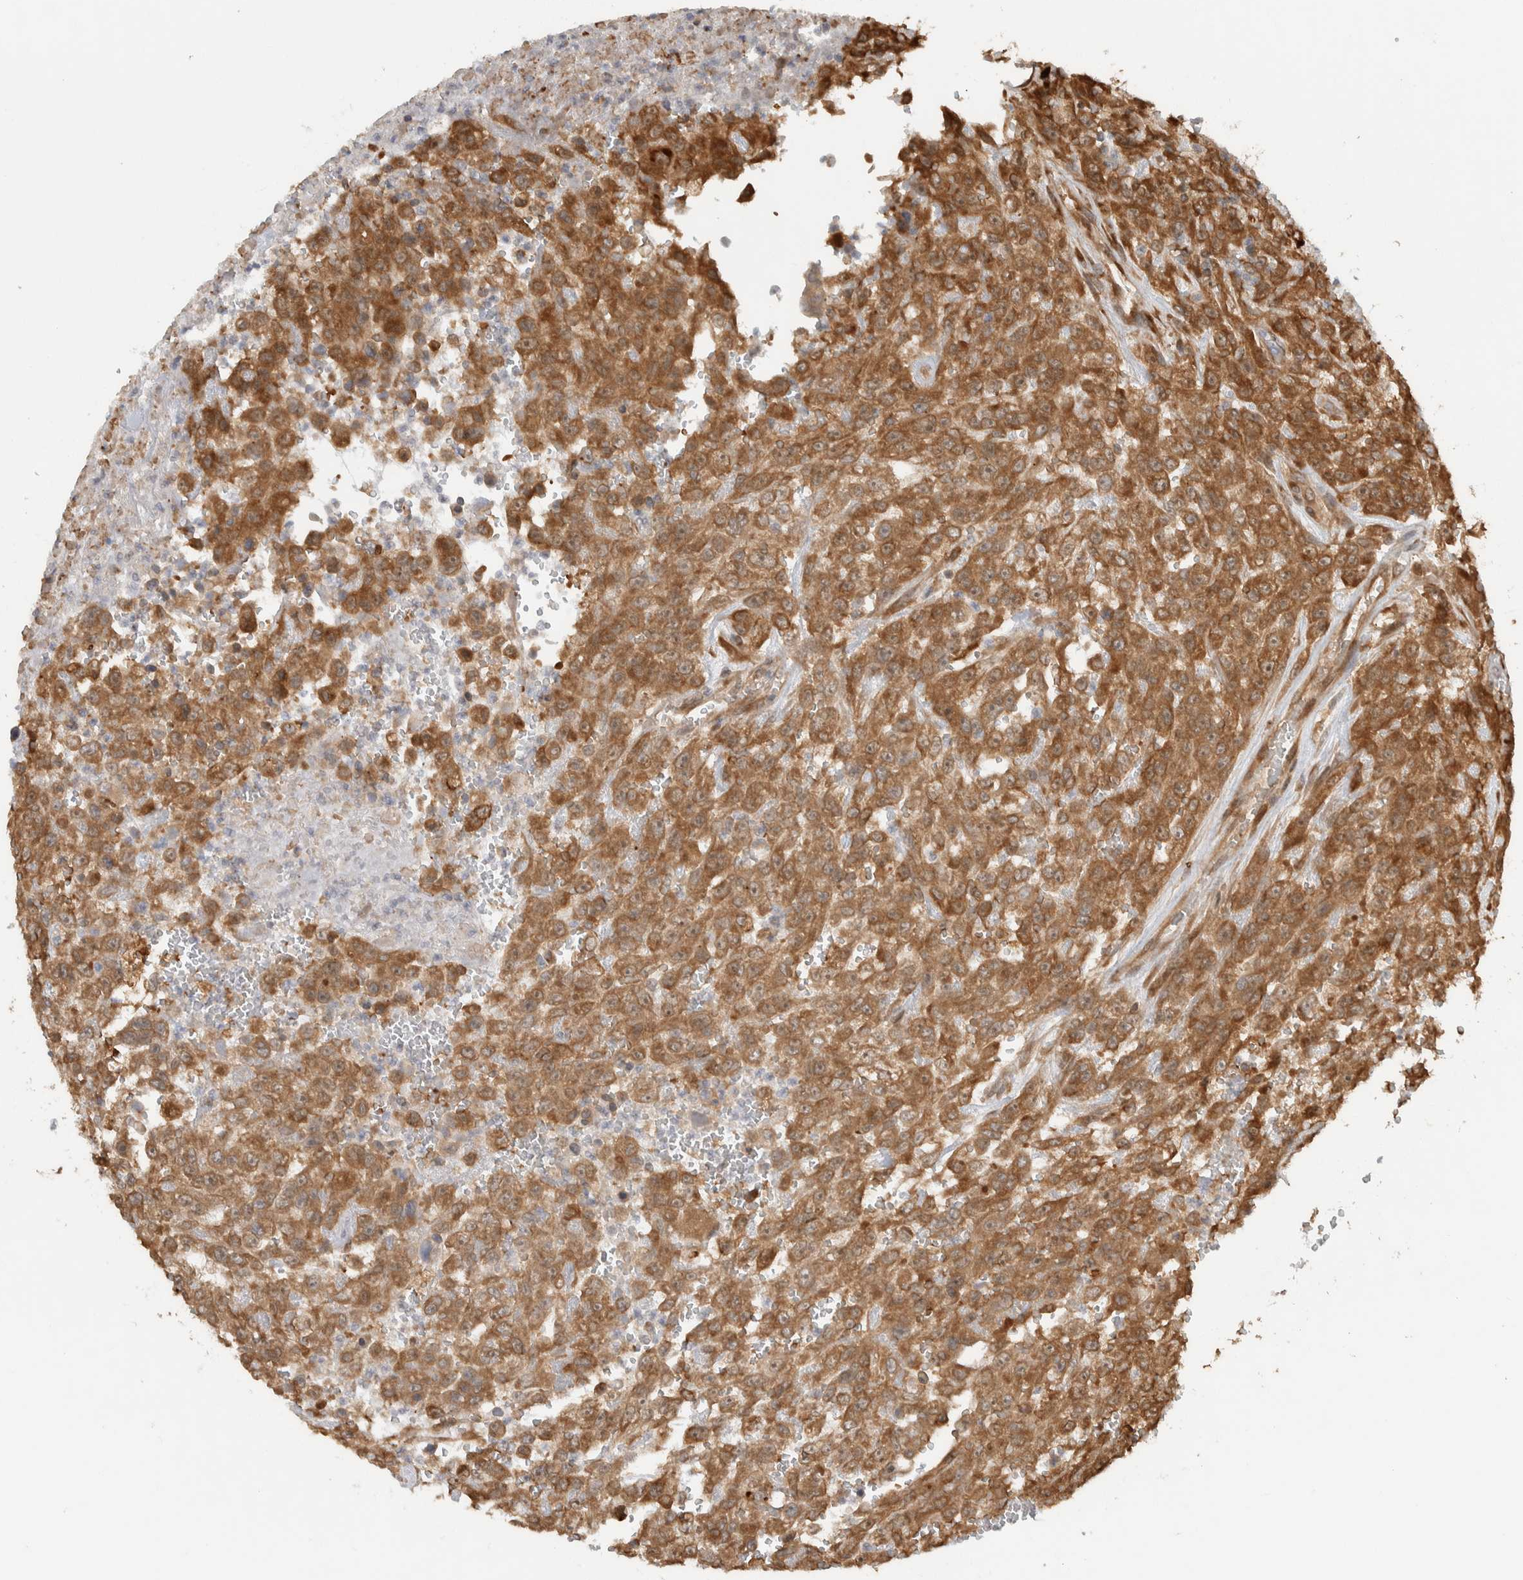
{"staining": {"intensity": "moderate", "quantity": ">75%", "location": "cytoplasmic/membranous"}, "tissue": "urothelial cancer", "cell_type": "Tumor cells", "image_type": "cancer", "snomed": [{"axis": "morphology", "description": "Urothelial carcinoma, High grade"}, {"axis": "topography", "description": "Urinary bladder"}], "caption": "Urothelial cancer stained with DAB IHC exhibits medium levels of moderate cytoplasmic/membranous staining in about >75% of tumor cells.", "gene": "CNTROB", "patient": {"sex": "male", "age": 46}}